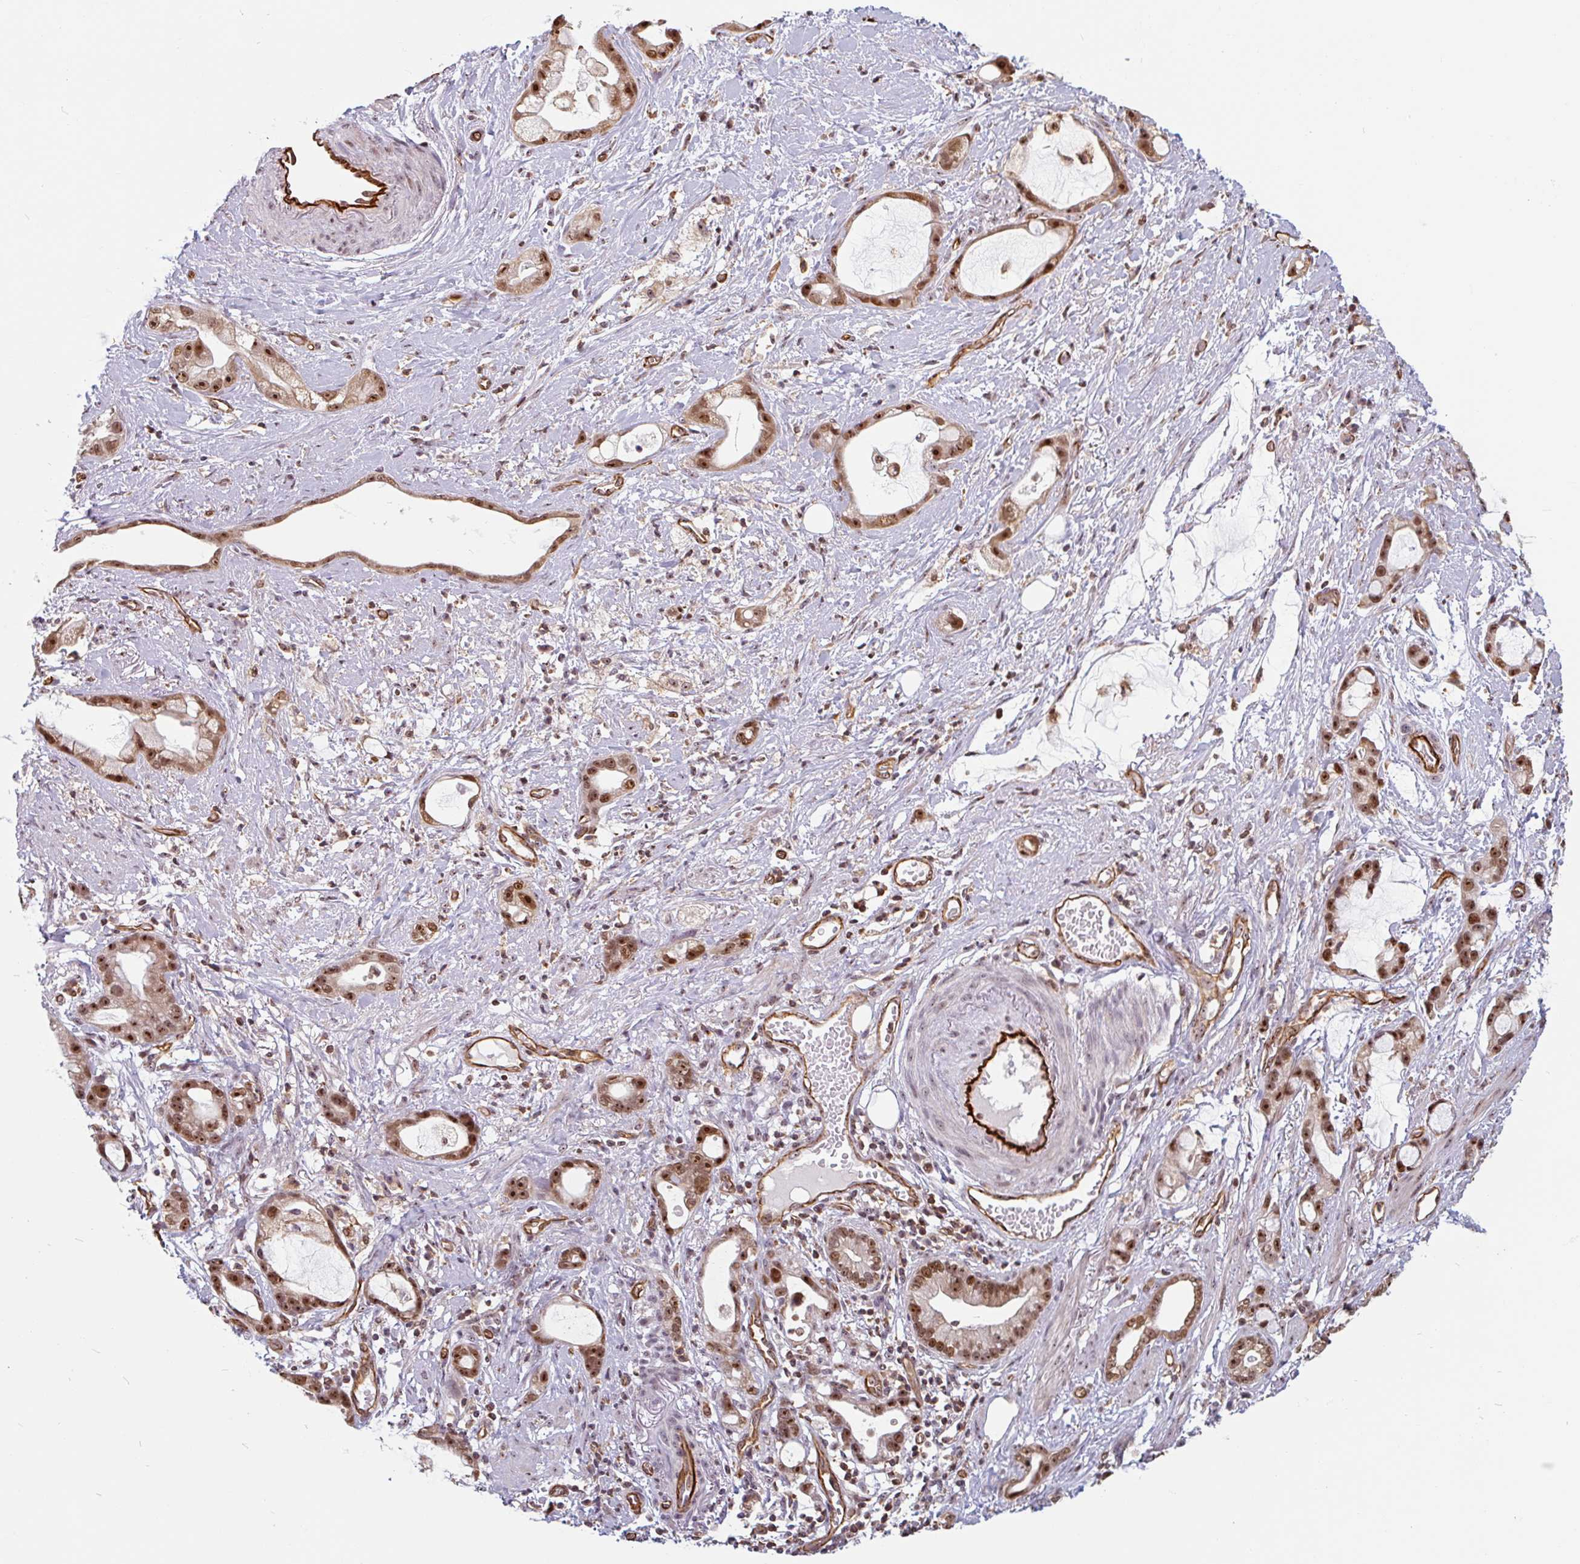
{"staining": {"intensity": "moderate", "quantity": ">75%", "location": "nuclear"}, "tissue": "stomach cancer", "cell_type": "Tumor cells", "image_type": "cancer", "snomed": [{"axis": "morphology", "description": "Adenocarcinoma, NOS"}, {"axis": "topography", "description": "Stomach"}], "caption": "Immunohistochemical staining of human adenocarcinoma (stomach) exhibits medium levels of moderate nuclear positivity in about >75% of tumor cells.", "gene": "ZNF689", "patient": {"sex": "male", "age": 55}}